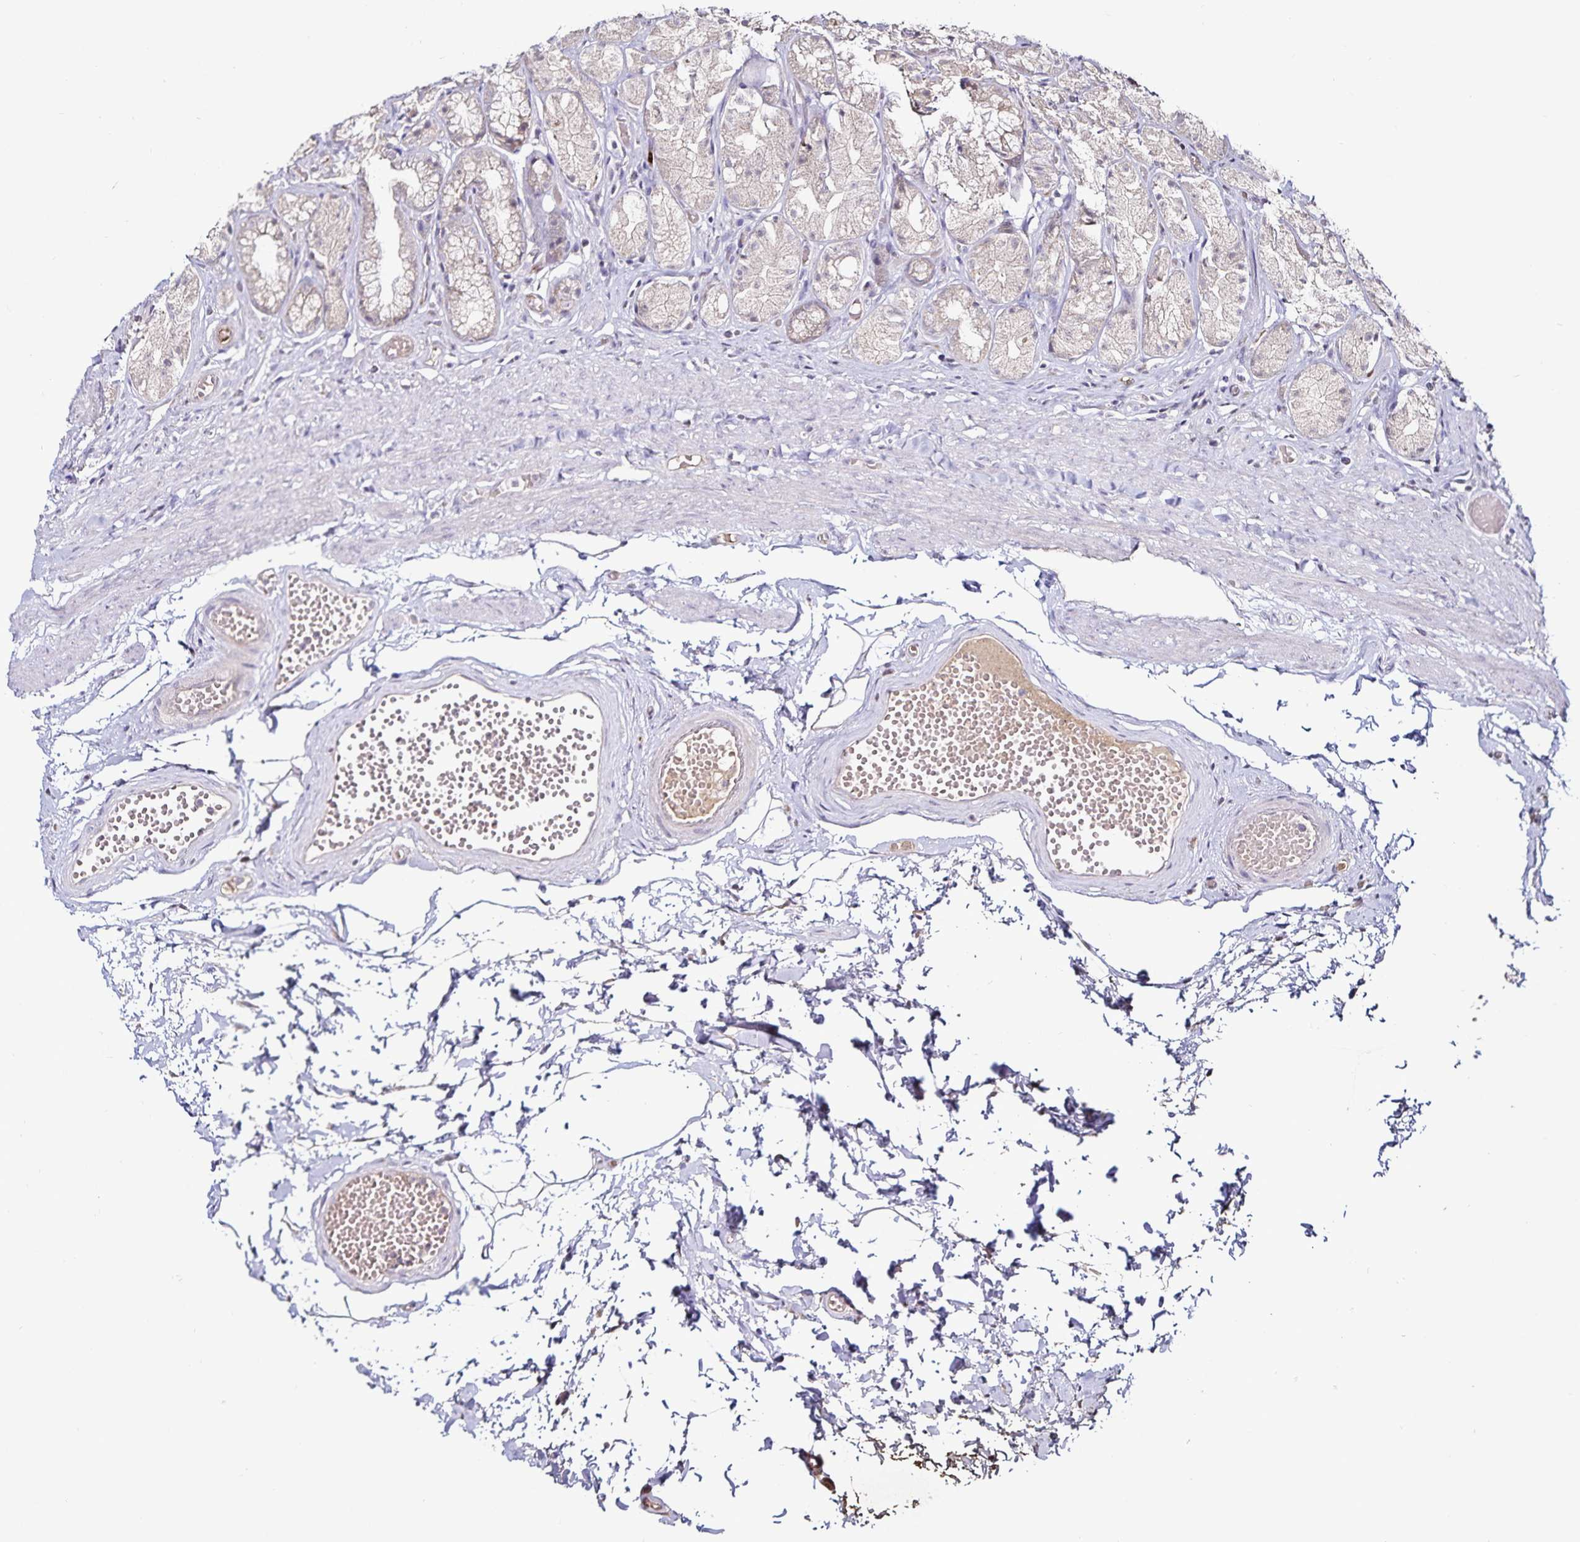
{"staining": {"intensity": "weak", "quantity": "<25%", "location": "cytoplasmic/membranous"}, "tissue": "stomach", "cell_type": "Glandular cells", "image_type": "normal", "snomed": [{"axis": "morphology", "description": "Normal tissue, NOS"}, {"axis": "topography", "description": "Stomach"}], "caption": "Immunohistochemistry histopathology image of benign stomach: stomach stained with DAB (3,3'-diaminobenzidine) exhibits no significant protein expression in glandular cells.", "gene": "ACSL5", "patient": {"sex": "male", "age": 70}}